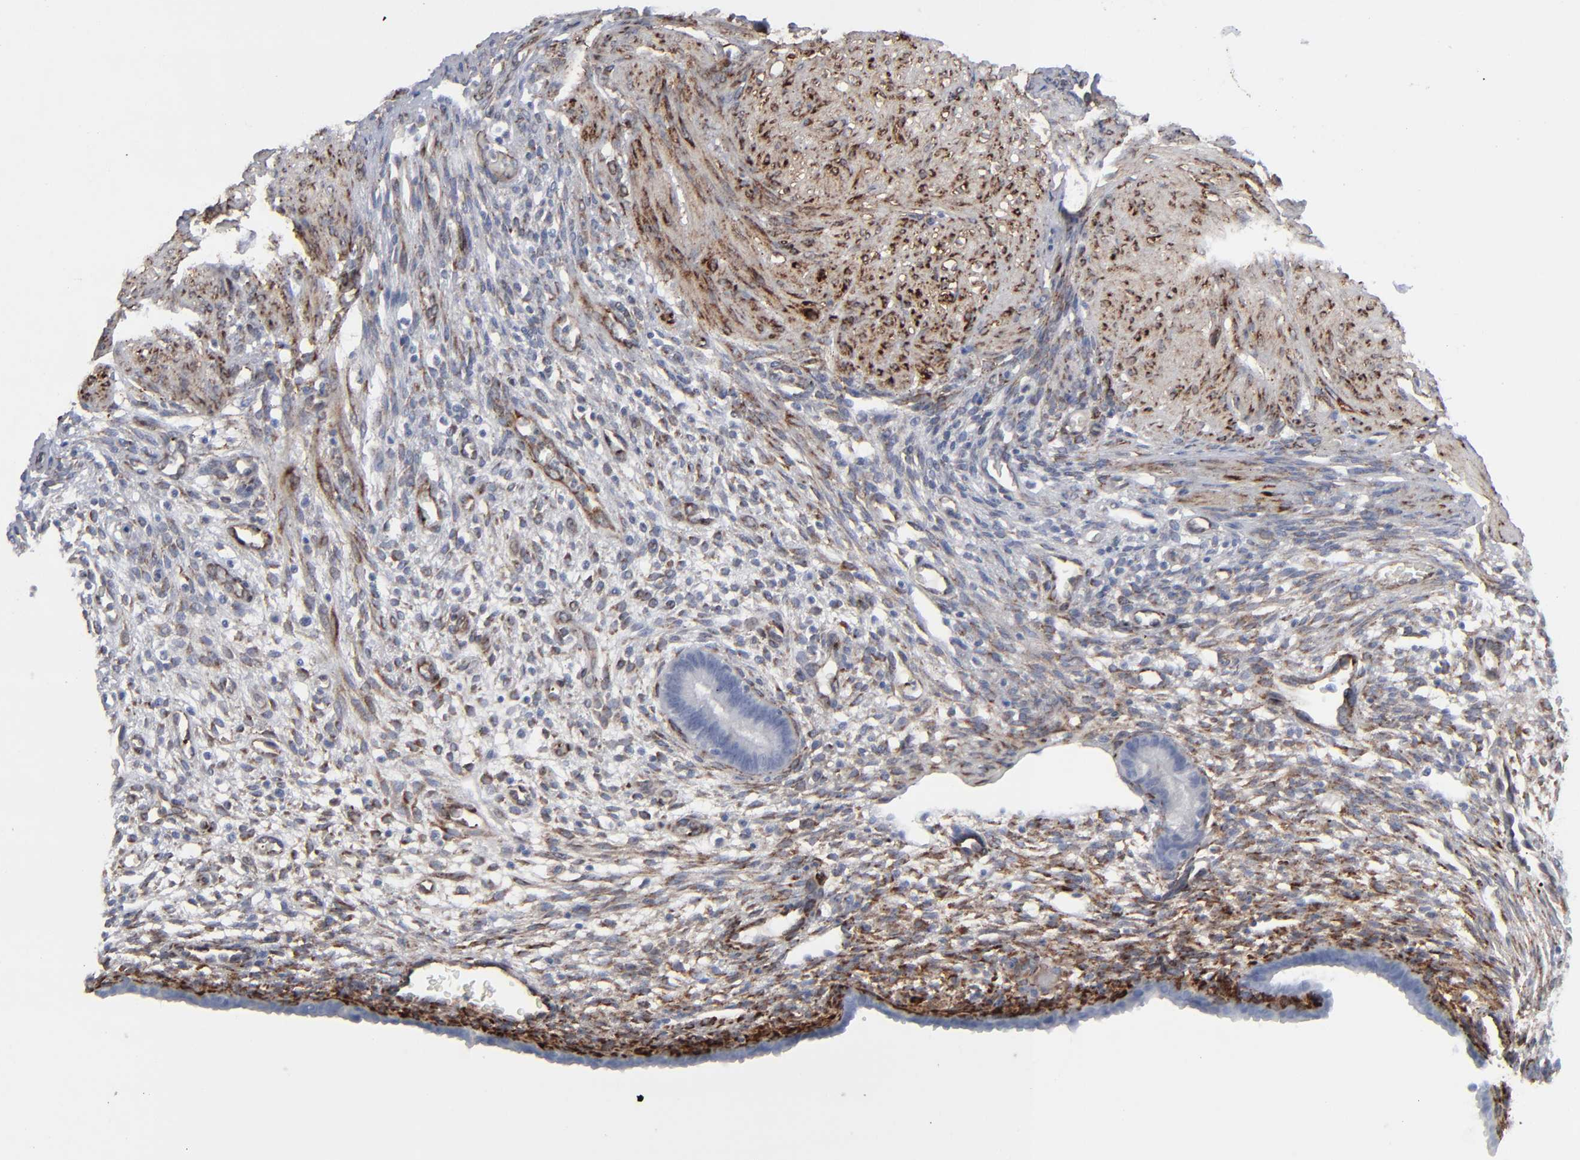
{"staining": {"intensity": "moderate", "quantity": ">75%", "location": "cytoplasmic/membranous"}, "tissue": "endometrium", "cell_type": "Cells in endometrial stroma", "image_type": "normal", "snomed": [{"axis": "morphology", "description": "Normal tissue, NOS"}, {"axis": "topography", "description": "Endometrium"}], "caption": "High-magnification brightfield microscopy of unremarkable endometrium stained with DAB (3,3'-diaminobenzidine) (brown) and counterstained with hematoxylin (blue). cells in endometrial stroma exhibit moderate cytoplasmic/membranous staining is appreciated in about>75% of cells.", "gene": "SPARC", "patient": {"sex": "female", "age": 72}}